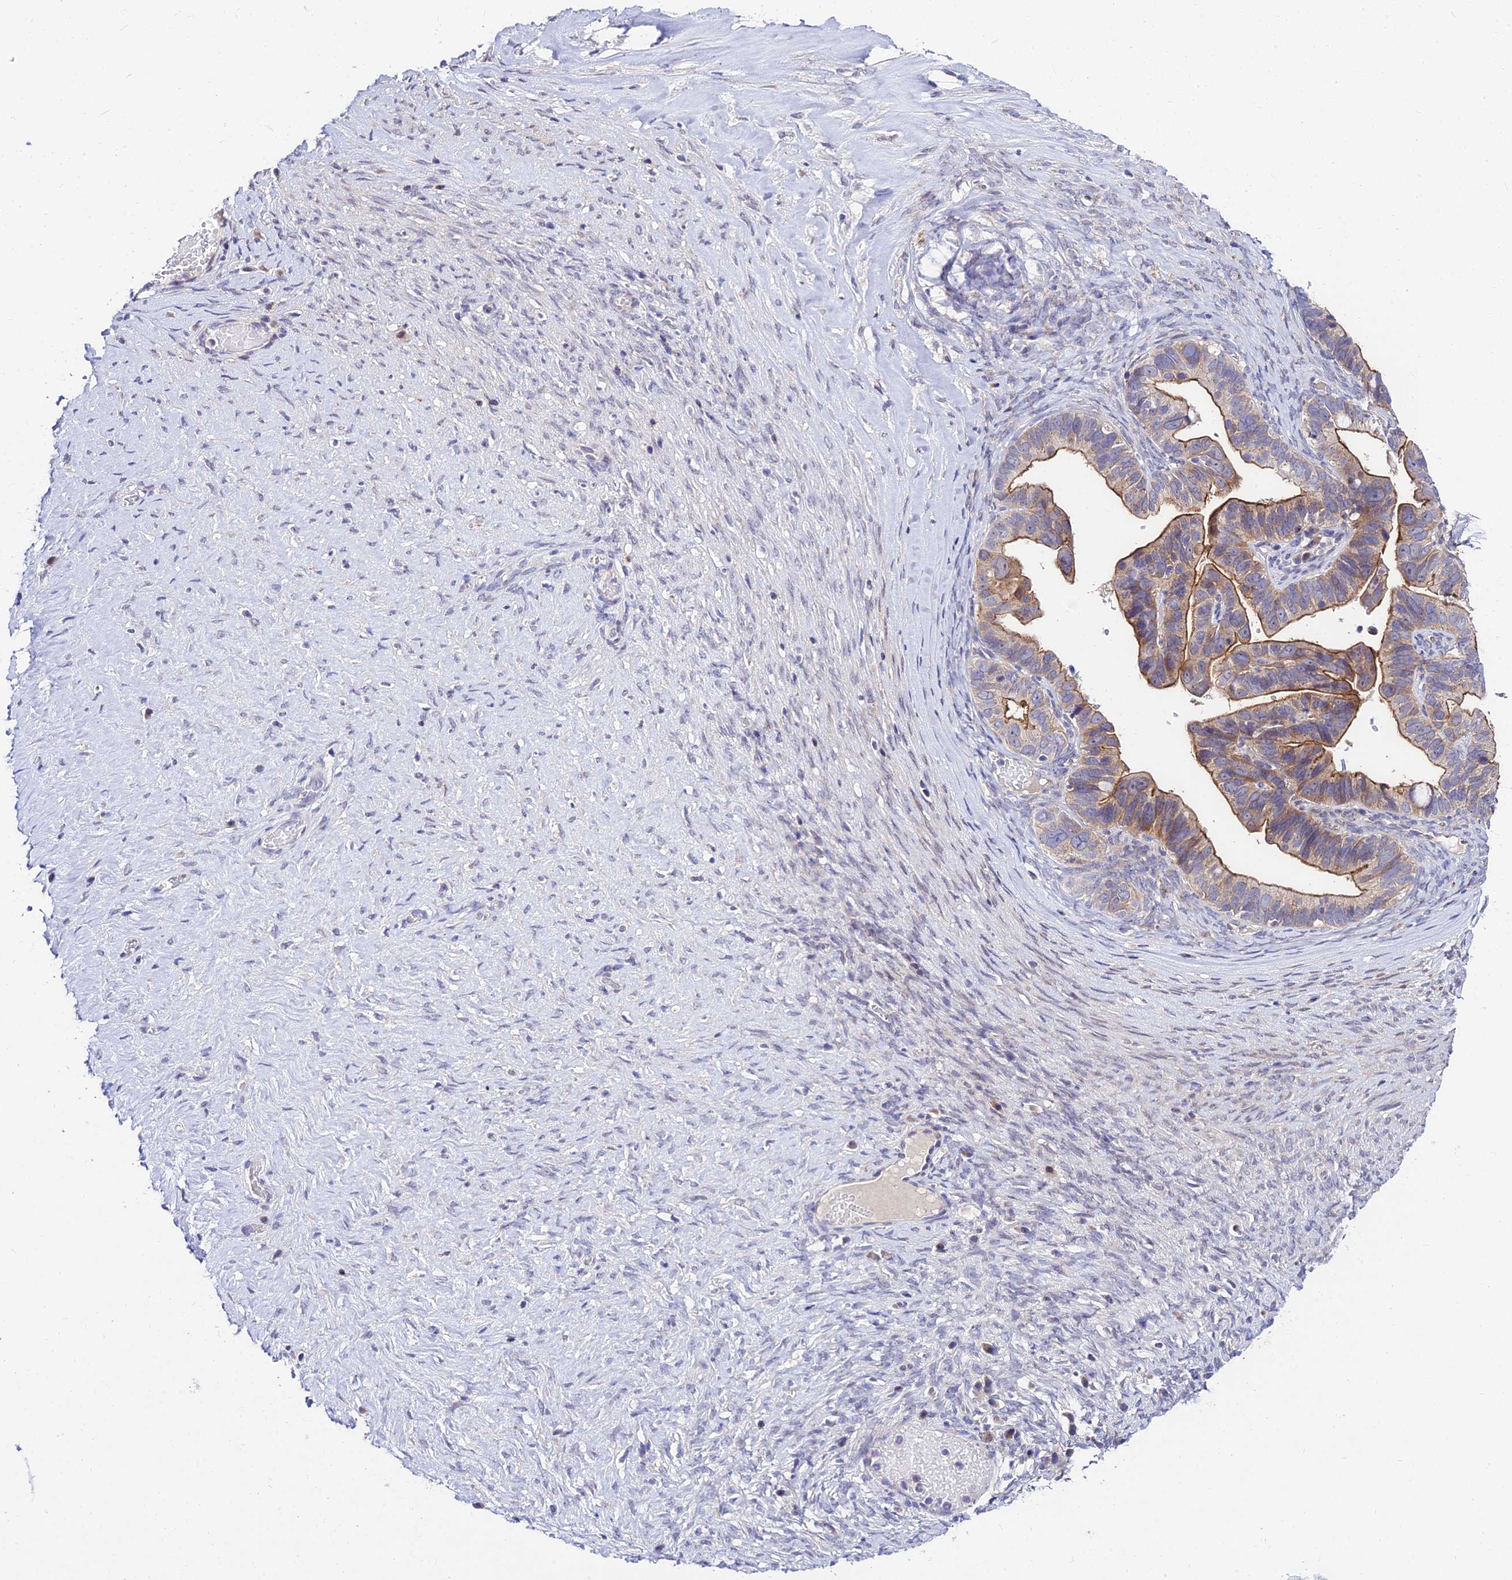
{"staining": {"intensity": "moderate", "quantity": ">75%", "location": "cytoplasmic/membranous"}, "tissue": "ovarian cancer", "cell_type": "Tumor cells", "image_type": "cancer", "snomed": [{"axis": "morphology", "description": "Cystadenocarcinoma, serous, NOS"}, {"axis": "topography", "description": "Ovary"}], "caption": "Serous cystadenocarcinoma (ovarian) tissue displays moderate cytoplasmic/membranous positivity in about >75% of tumor cells, visualized by immunohistochemistry. Using DAB (3,3'-diaminobenzidine) (brown) and hematoxylin (blue) stains, captured at high magnification using brightfield microscopy.", "gene": "C6orf132", "patient": {"sex": "female", "age": 56}}